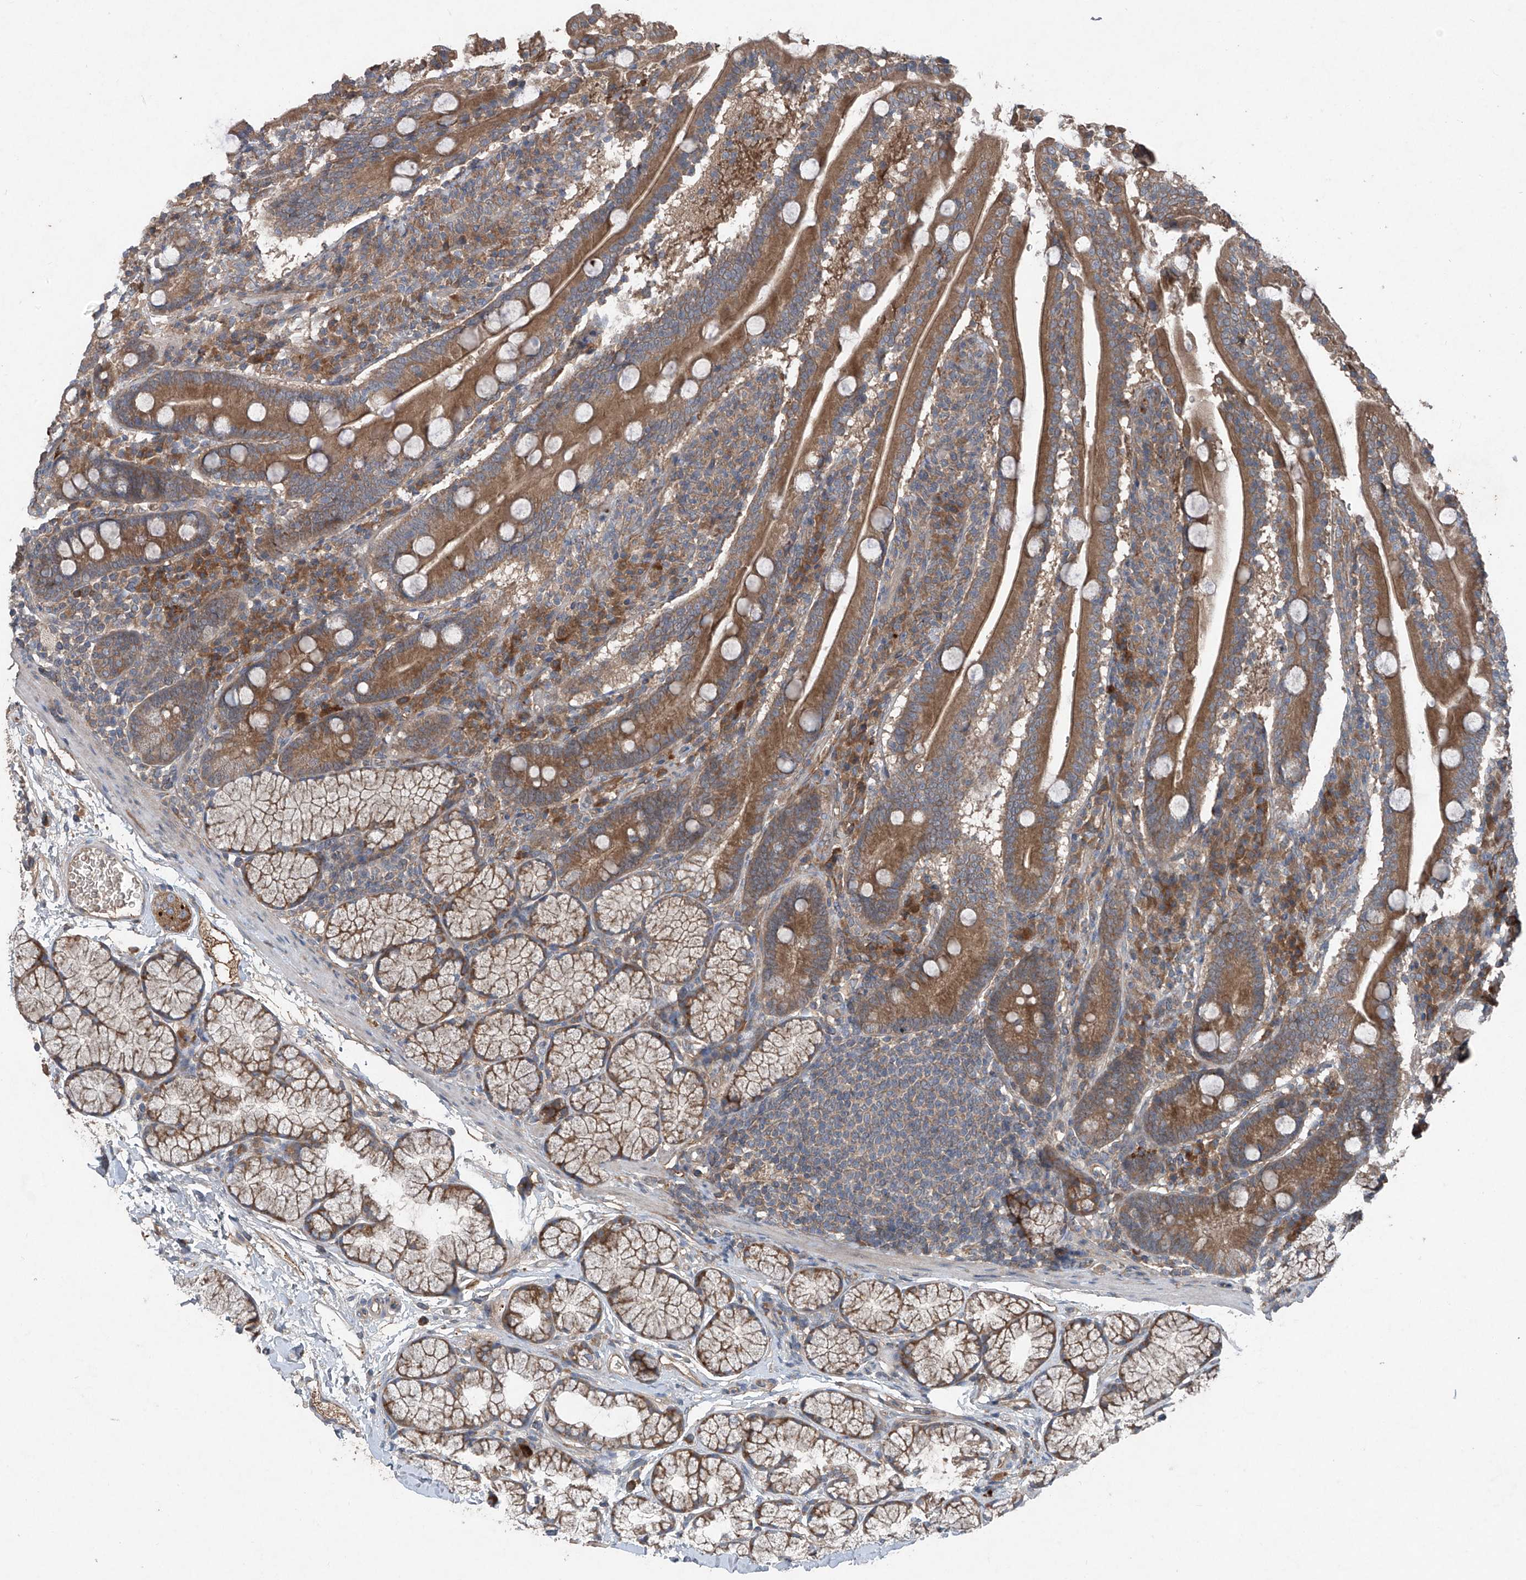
{"staining": {"intensity": "moderate", "quantity": ">75%", "location": "cytoplasmic/membranous"}, "tissue": "duodenum", "cell_type": "Glandular cells", "image_type": "normal", "snomed": [{"axis": "morphology", "description": "Normal tissue, NOS"}, {"axis": "topography", "description": "Duodenum"}], "caption": "IHC photomicrograph of normal duodenum stained for a protein (brown), which shows medium levels of moderate cytoplasmic/membranous expression in approximately >75% of glandular cells.", "gene": "FOXRED2", "patient": {"sex": "male", "age": 35}}